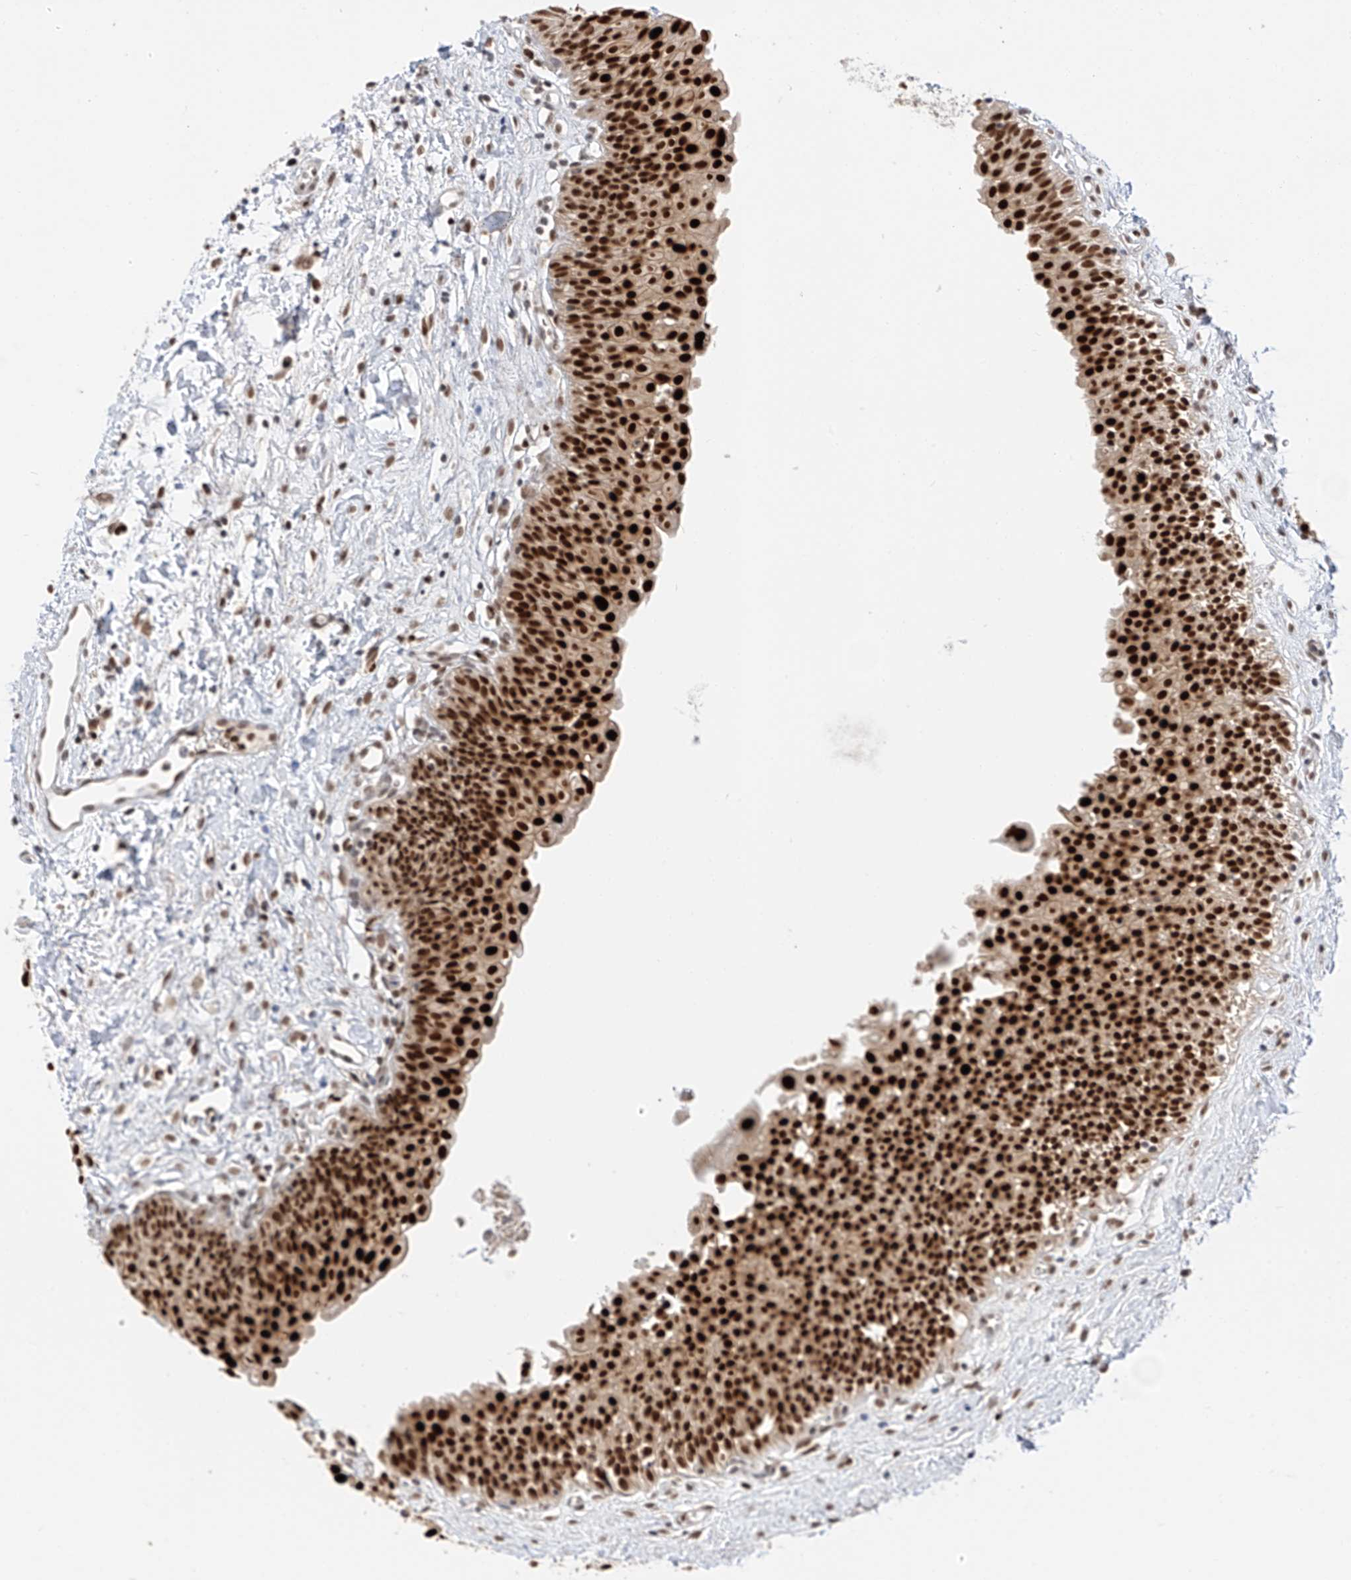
{"staining": {"intensity": "strong", "quantity": ">75%", "location": "nuclear"}, "tissue": "urinary bladder", "cell_type": "Urothelial cells", "image_type": "normal", "snomed": [{"axis": "morphology", "description": "Normal tissue, NOS"}, {"axis": "topography", "description": "Urinary bladder"}], "caption": "The micrograph demonstrates a brown stain indicating the presence of a protein in the nuclear of urothelial cells in urinary bladder. (Brightfield microscopy of DAB IHC at high magnification).", "gene": "POGK", "patient": {"sex": "male", "age": 51}}